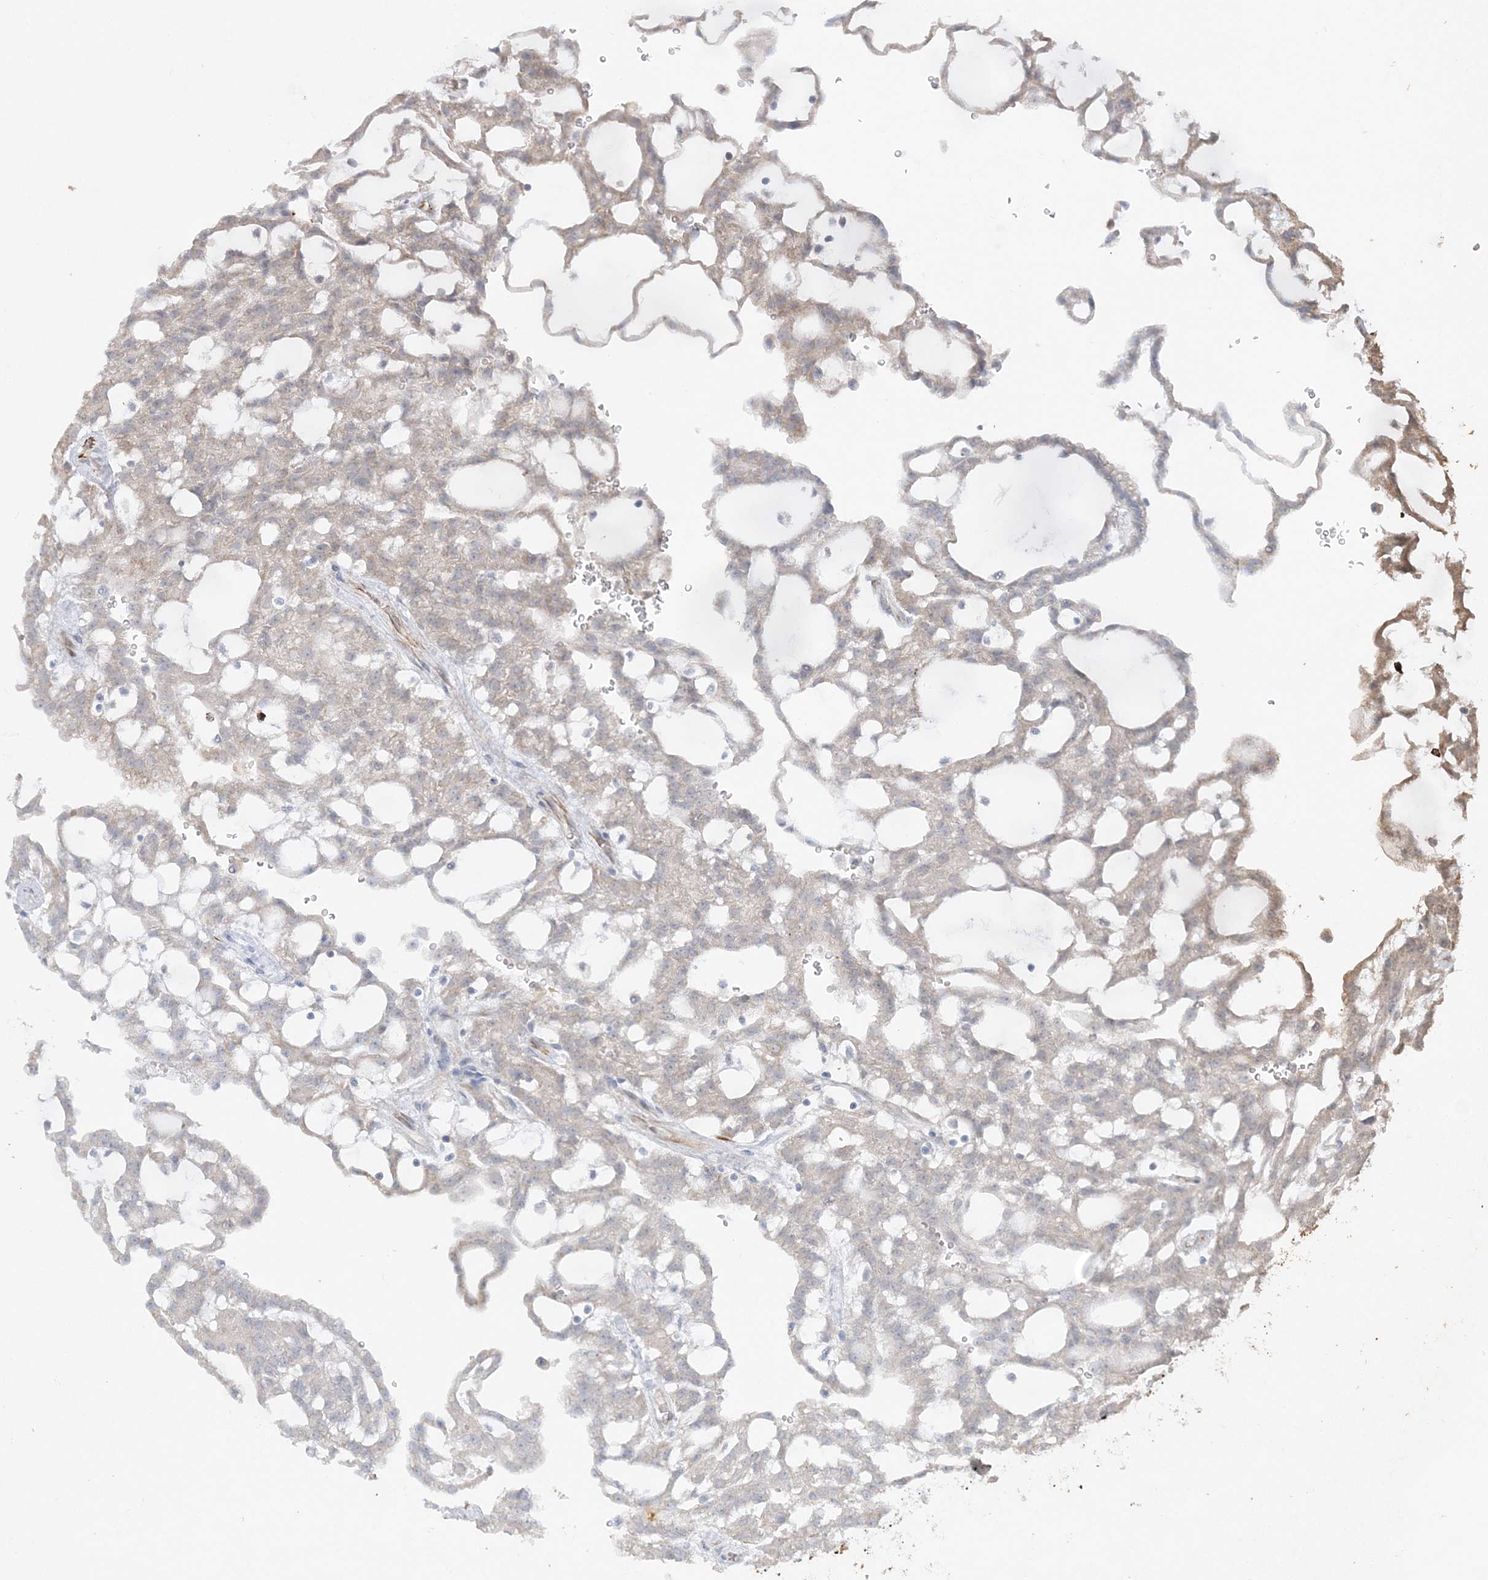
{"staining": {"intensity": "weak", "quantity": ">75%", "location": "cytoplasmic/membranous"}, "tissue": "renal cancer", "cell_type": "Tumor cells", "image_type": "cancer", "snomed": [{"axis": "morphology", "description": "Adenocarcinoma, NOS"}, {"axis": "topography", "description": "Kidney"}], "caption": "Approximately >75% of tumor cells in renal cancer (adenocarcinoma) demonstrate weak cytoplasmic/membranous protein staining as visualized by brown immunohistochemical staining.", "gene": "INPP1", "patient": {"sex": "male", "age": 63}}